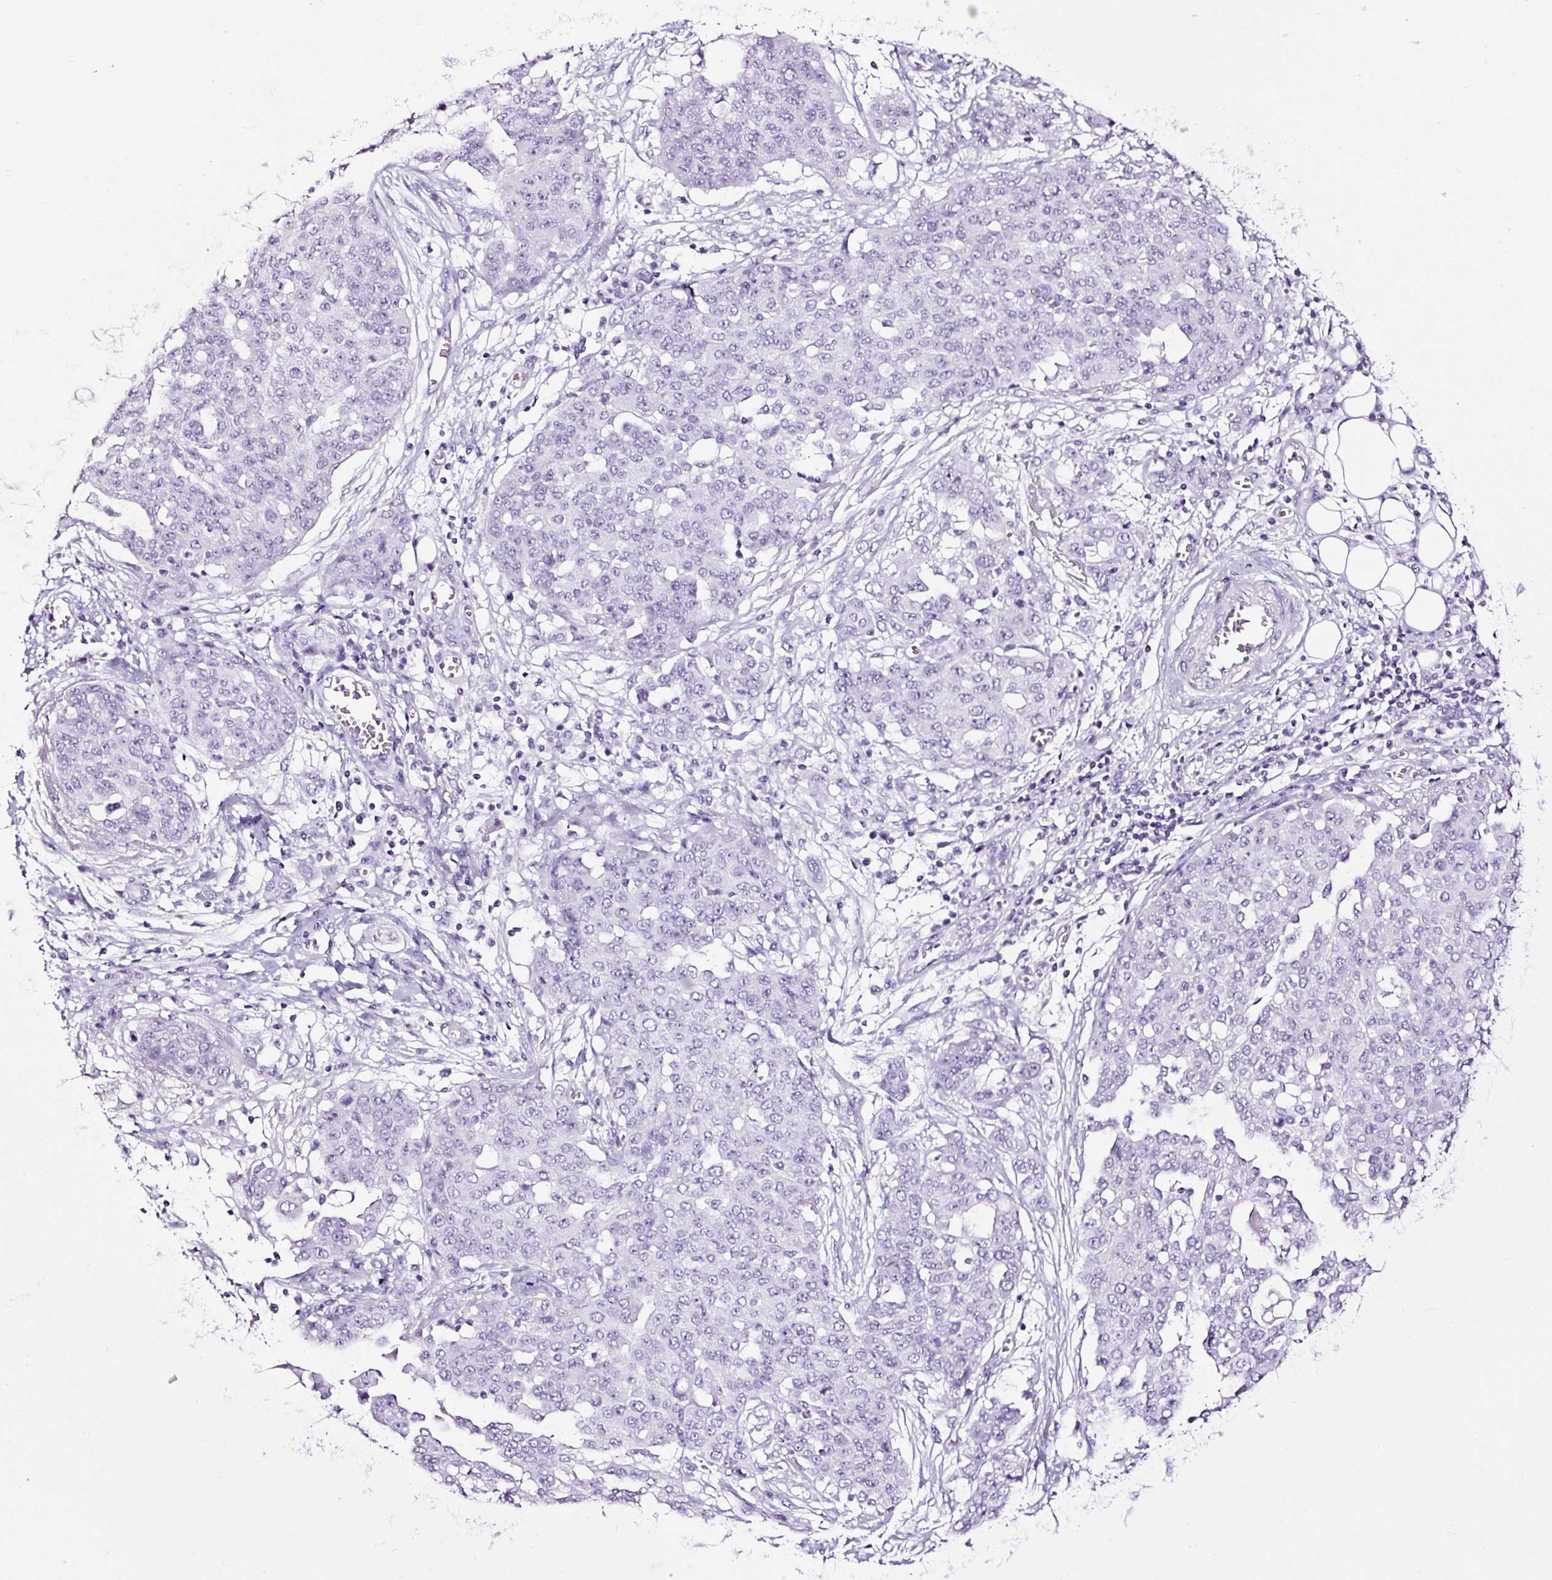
{"staining": {"intensity": "negative", "quantity": "none", "location": "none"}, "tissue": "ovarian cancer", "cell_type": "Tumor cells", "image_type": "cancer", "snomed": [{"axis": "morphology", "description": "Cystadenocarcinoma, serous, NOS"}, {"axis": "topography", "description": "Soft tissue"}, {"axis": "topography", "description": "Ovary"}], "caption": "This is an IHC histopathology image of ovarian serous cystadenocarcinoma. There is no expression in tumor cells.", "gene": "NPHS2", "patient": {"sex": "female", "age": 57}}